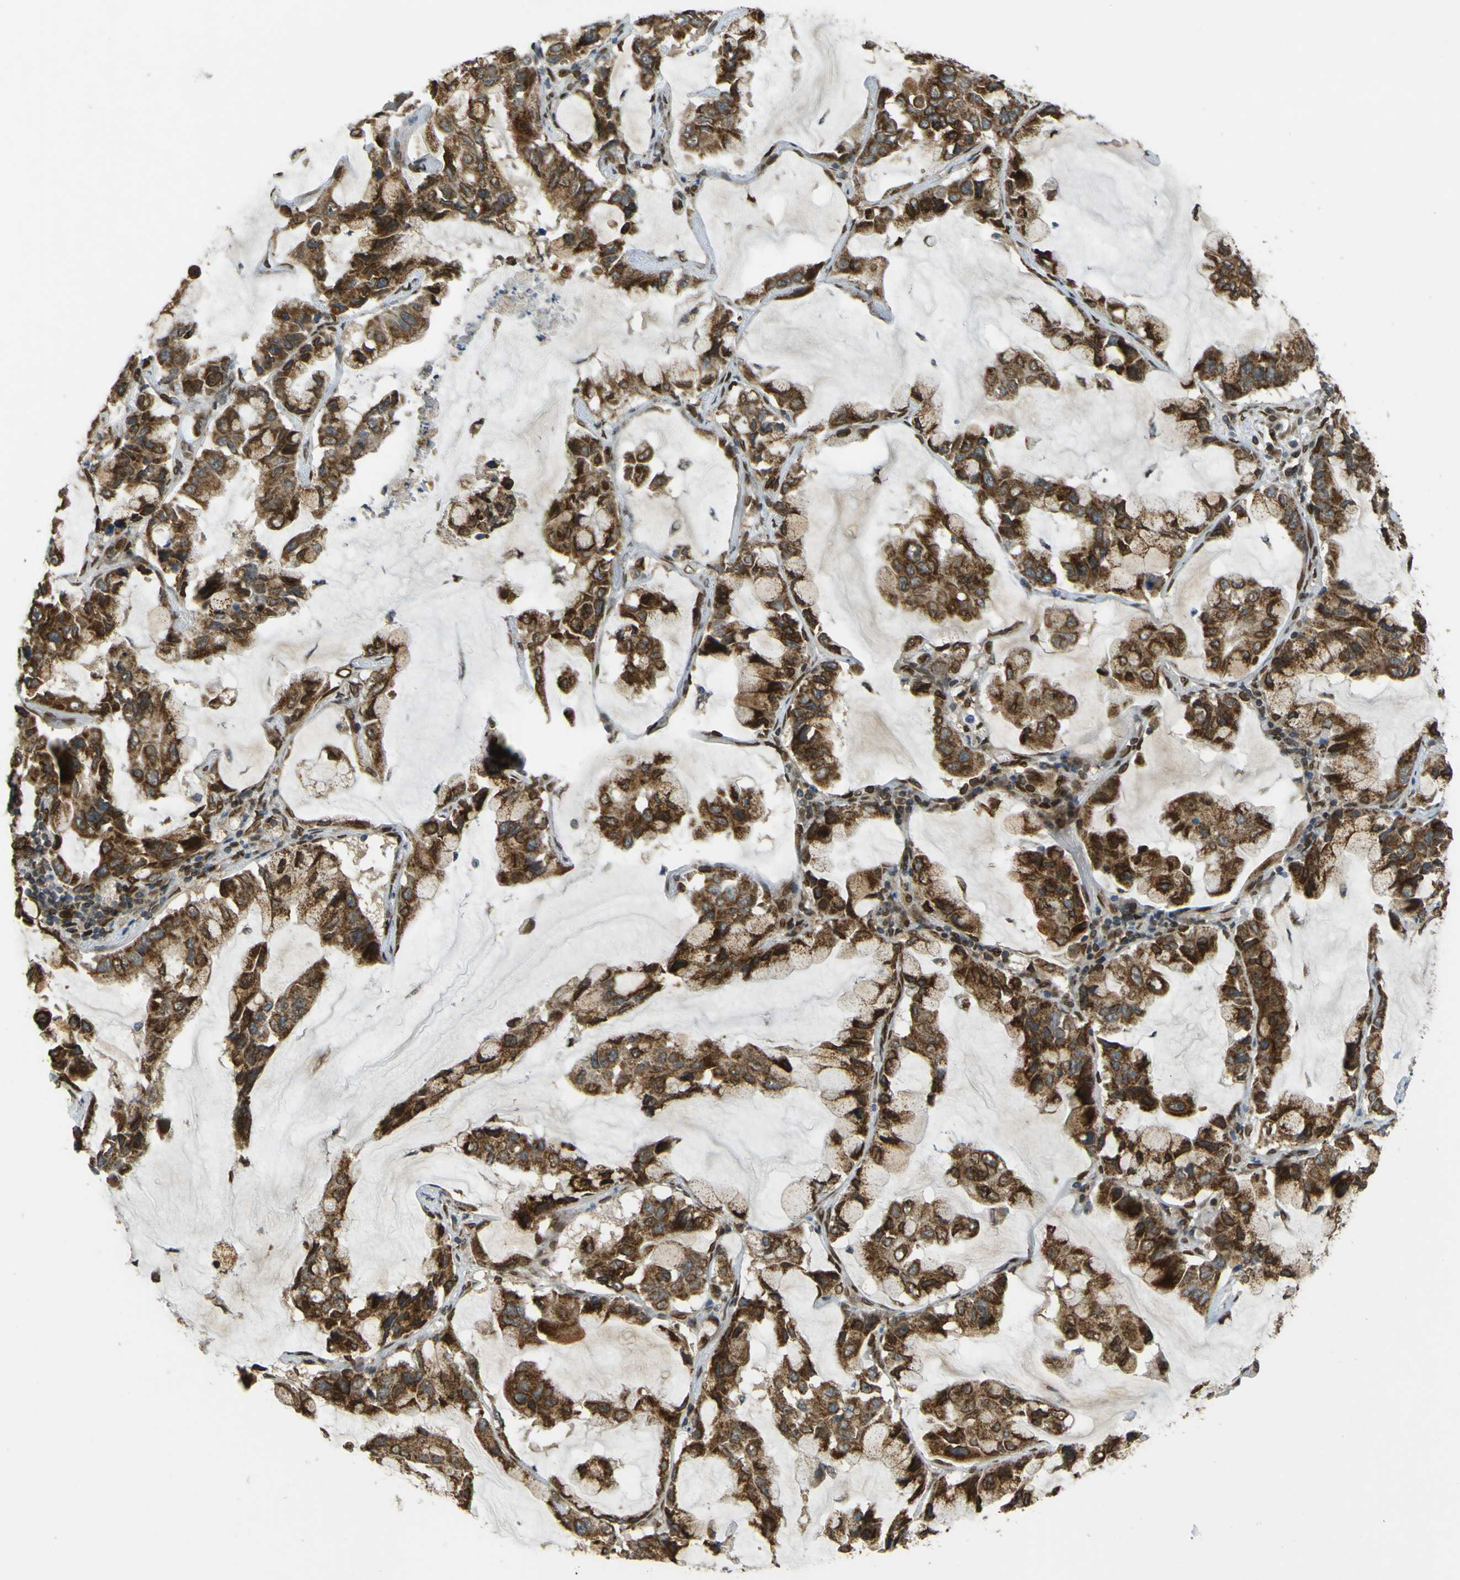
{"staining": {"intensity": "strong", "quantity": ">75%", "location": "cytoplasmic/membranous"}, "tissue": "lung cancer", "cell_type": "Tumor cells", "image_type": "cancer", "snomed": [{"axis": "morphology", "description": "Adenocarcinoma, NOS"}, {"axis": "topography", "description": "Lung"}], "caption": "The photomicrograph displays a brown stain indicating the presence of a protein in the cytoplasmic/membranous of tumor cells in lung adenocarcinoma.", "gene": "GALNT1", "patient": {"sex": "male", "age": 64}}